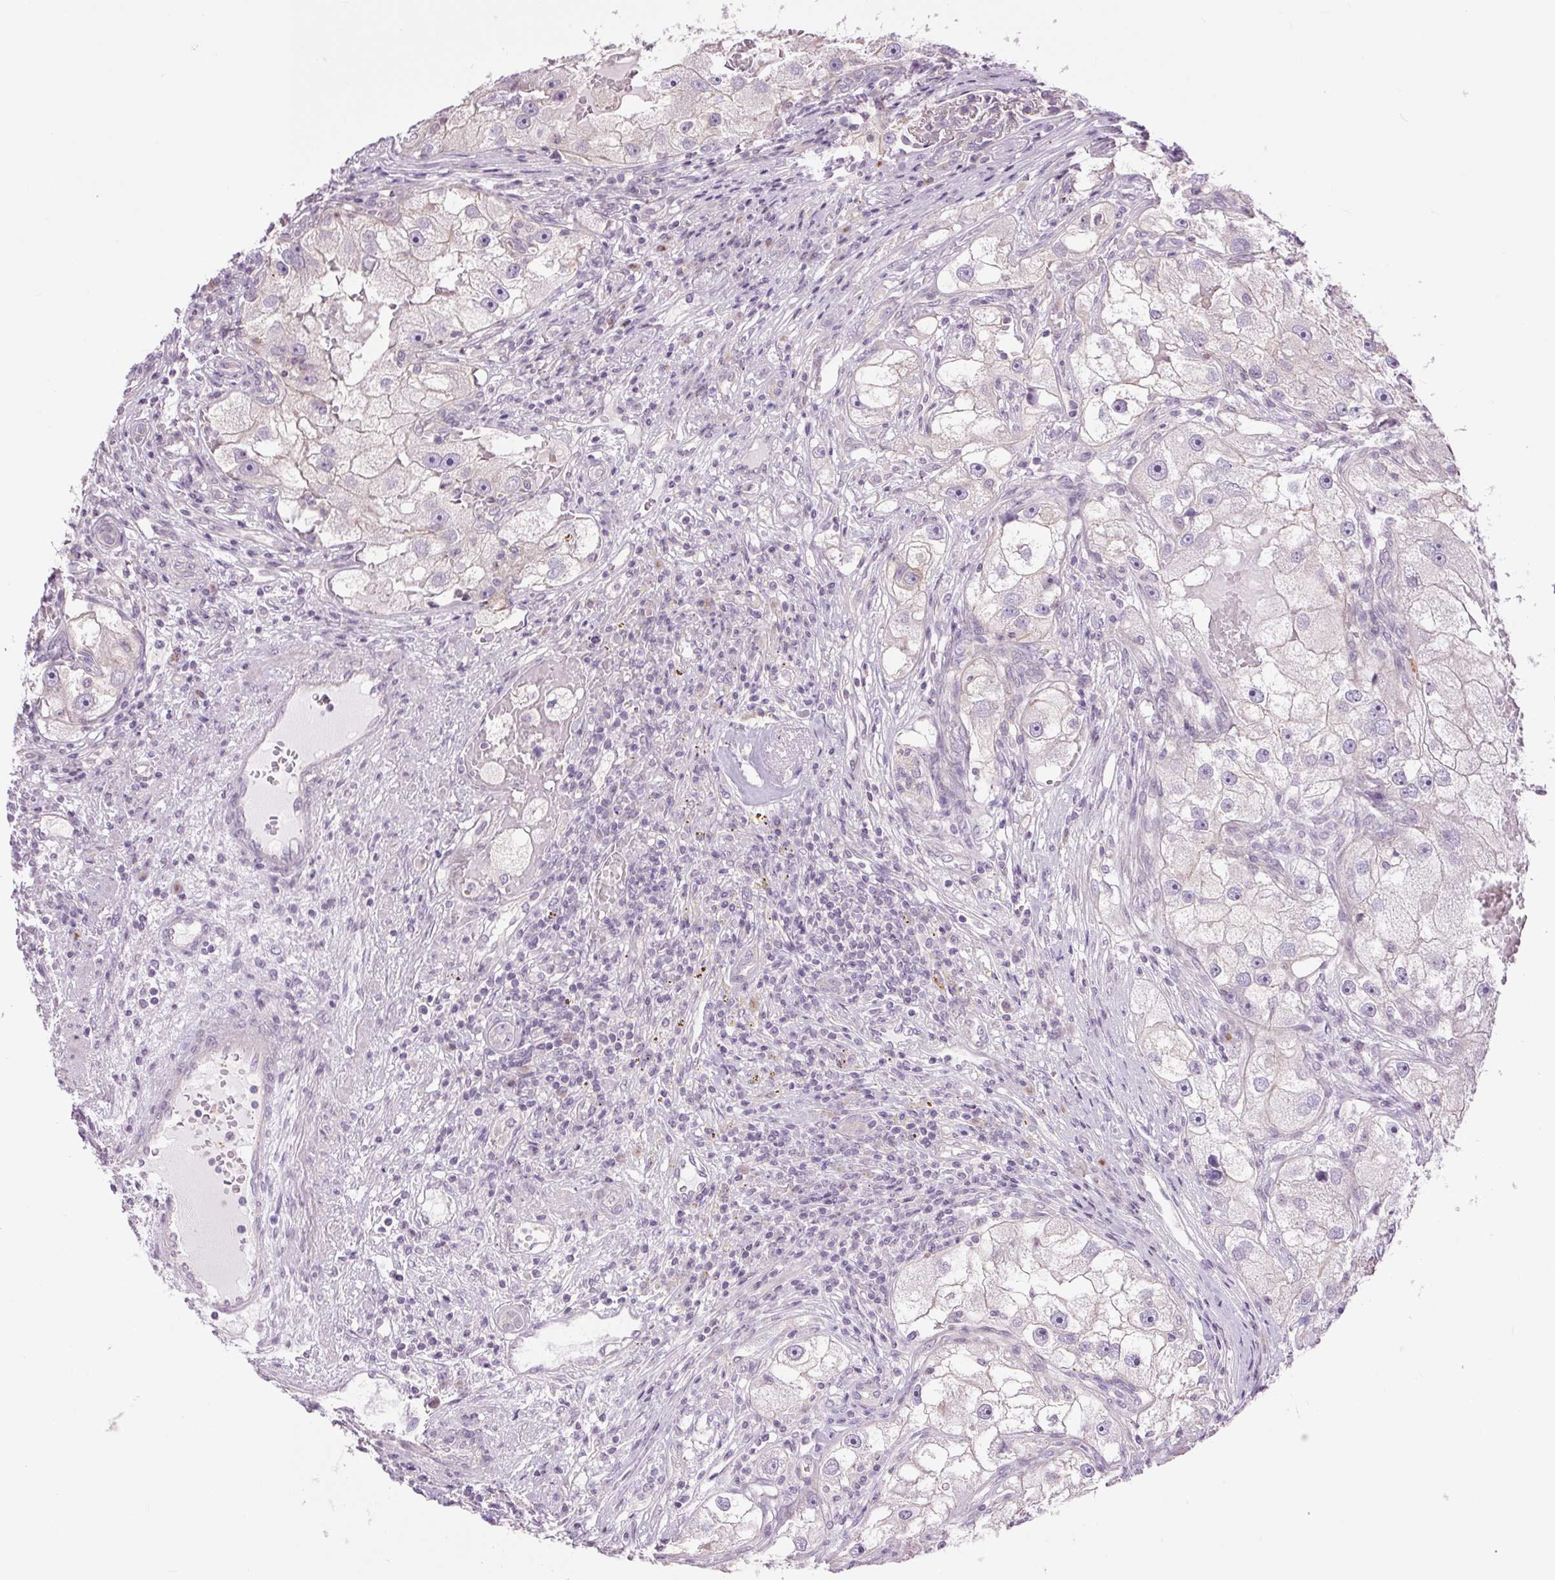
{"staining": {"intensity": "negative", "quantity": "none", "location": "none"}, "tissue": "renal cancer", "cell_type": "Tumor cells", "image_type": "cancer", "snomed": [{"axis": "morphology", "description": "Adenocarcinoma, NOS"}, {"axis": "topography", "description": "Kidney"}], "caption": "Human renal adenocarcinoma stained for a protein using immunohistochemistry shows no positivity in tumor cells.", "gene": "CTNNA3", "patient": {"sex": "male", "age": 63}}